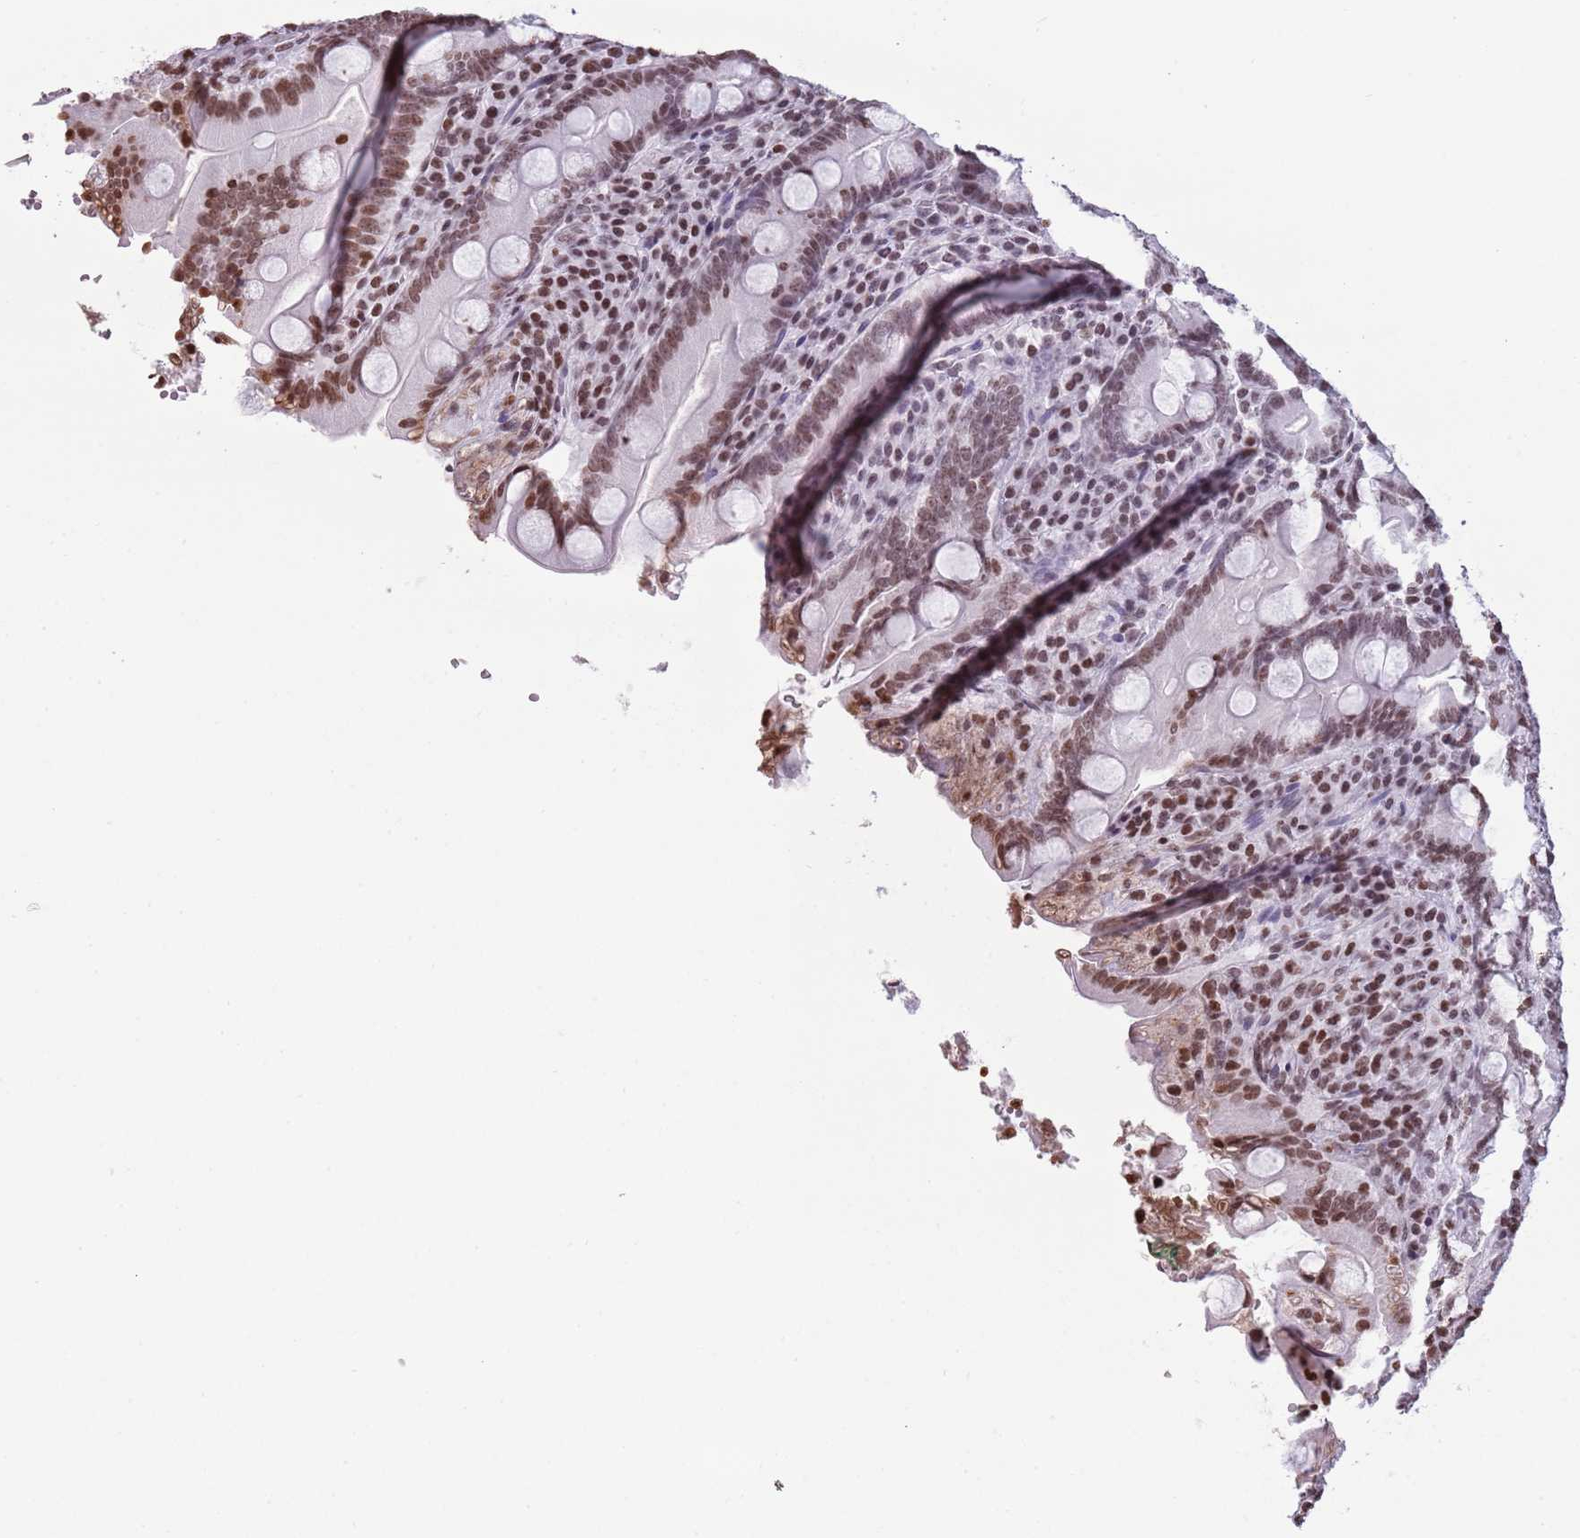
{"staining": {"intensity": "moderate", "quantity": "25%-75%", "location": "nuclear"}, "tissue": "duodenum", "cell_type": "Glandular cells", "image_type": "normal", "snomed": [{"axis": "morphology", "description": "Normal tissue, NOS"}, {"axis": "topography", "description": "Duodenum"}], "caption": "Protein staining of normal duodenum exhibits moderate nuclear staining in about 25%-75% of glandular cells. Using DAB (brown) and hematoxylin (blue) stains, captured at high magnification using brightfield microscopy.", "gene": "KPNA3", "patient": {"sex": "male", "age": 35}}